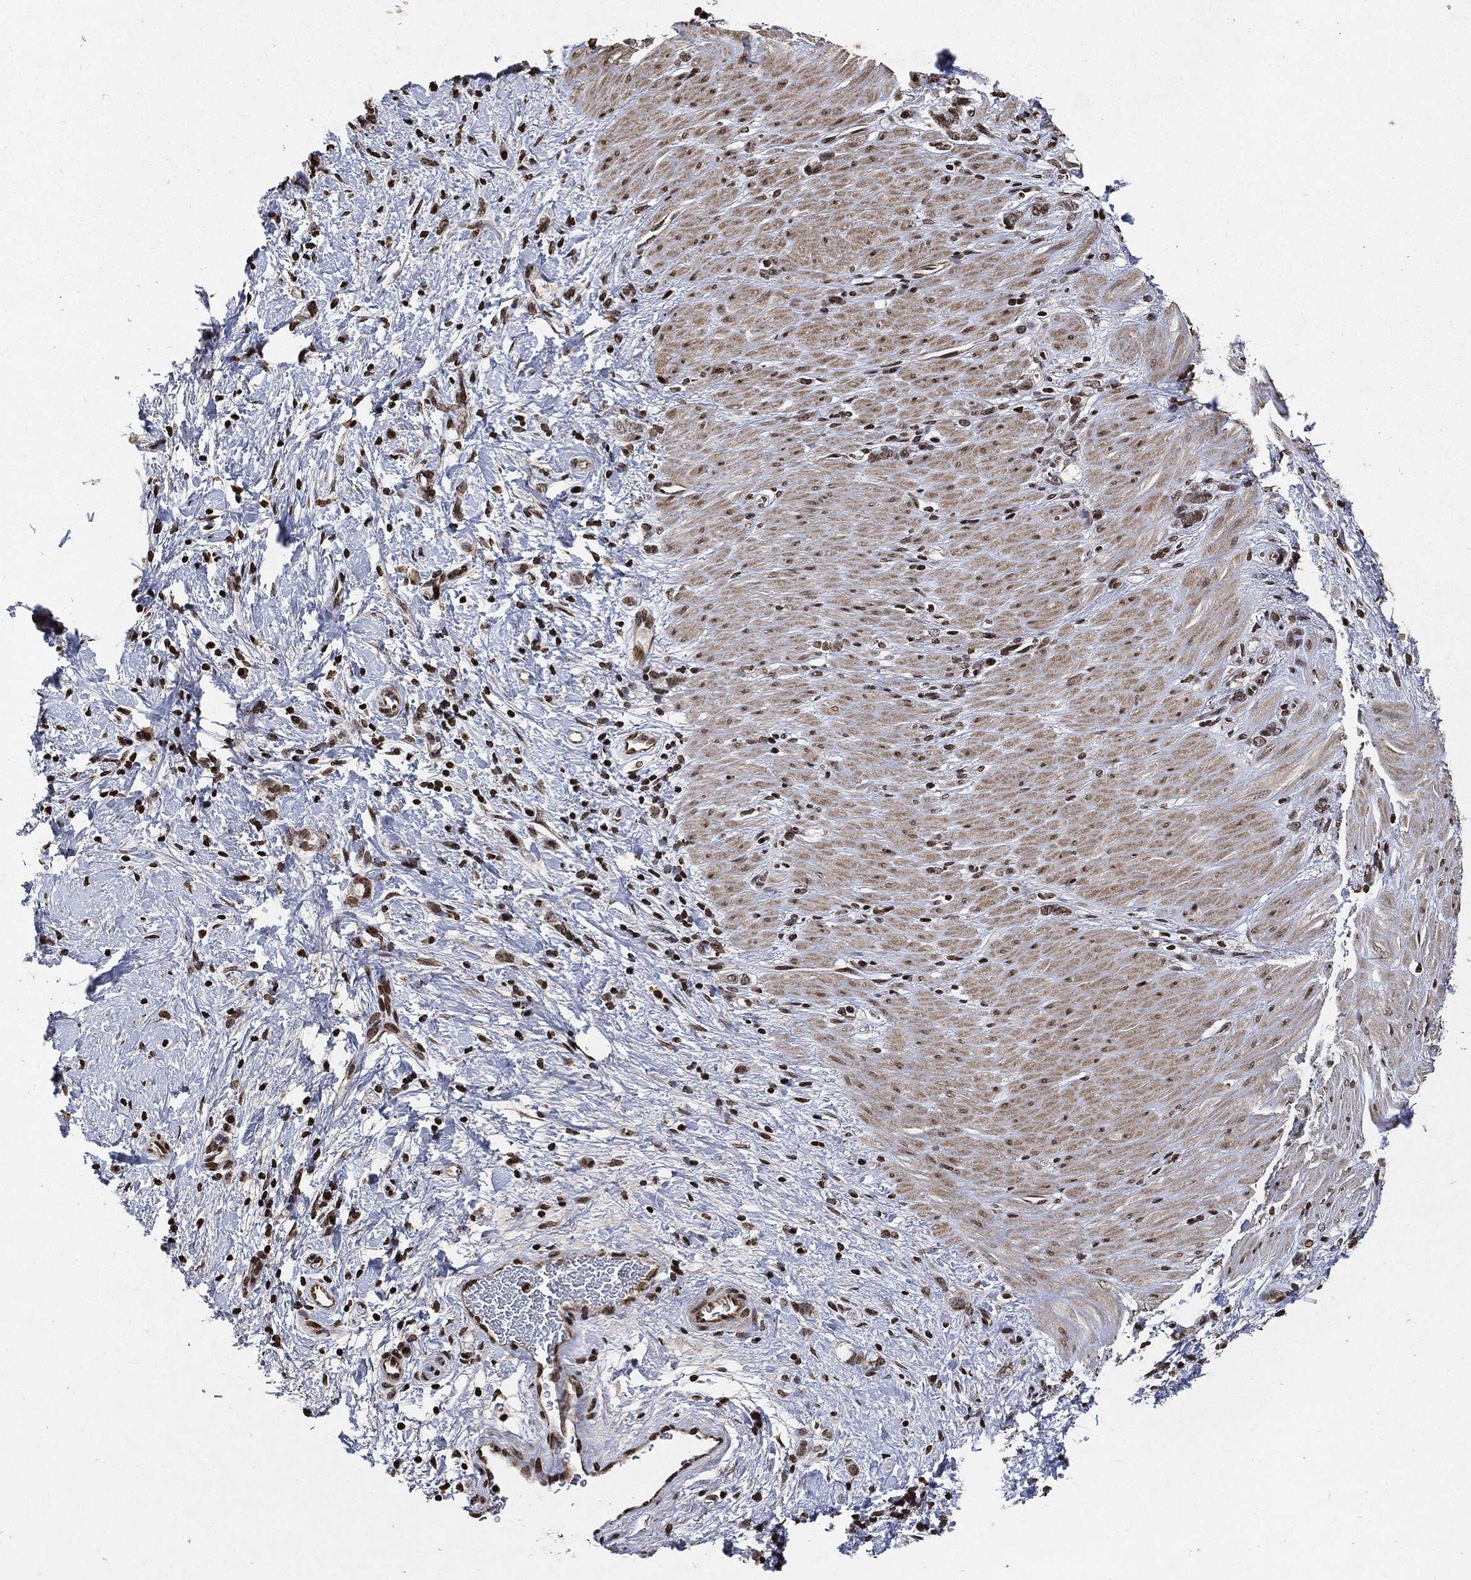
{"staining": {"intensity": "negative", "quantity": "none", "location": "none"}, "tissue": "stomach cancer", "cell_type": "Tumor cells", "image_type": "cancer", "snomed": [{"axis": "morphology", "description": "Normal tissue, NOS"}, {"axis": "morphology", "description": "Adenocarcinoma, NOS"}, {"axis": "topography", "description": "Stomach"}], "caption": "Tumor cells are negative for brown protein staining in stomach cancer.", "gene": "JUN", "patient": {"sex": "male", "age": 67}}